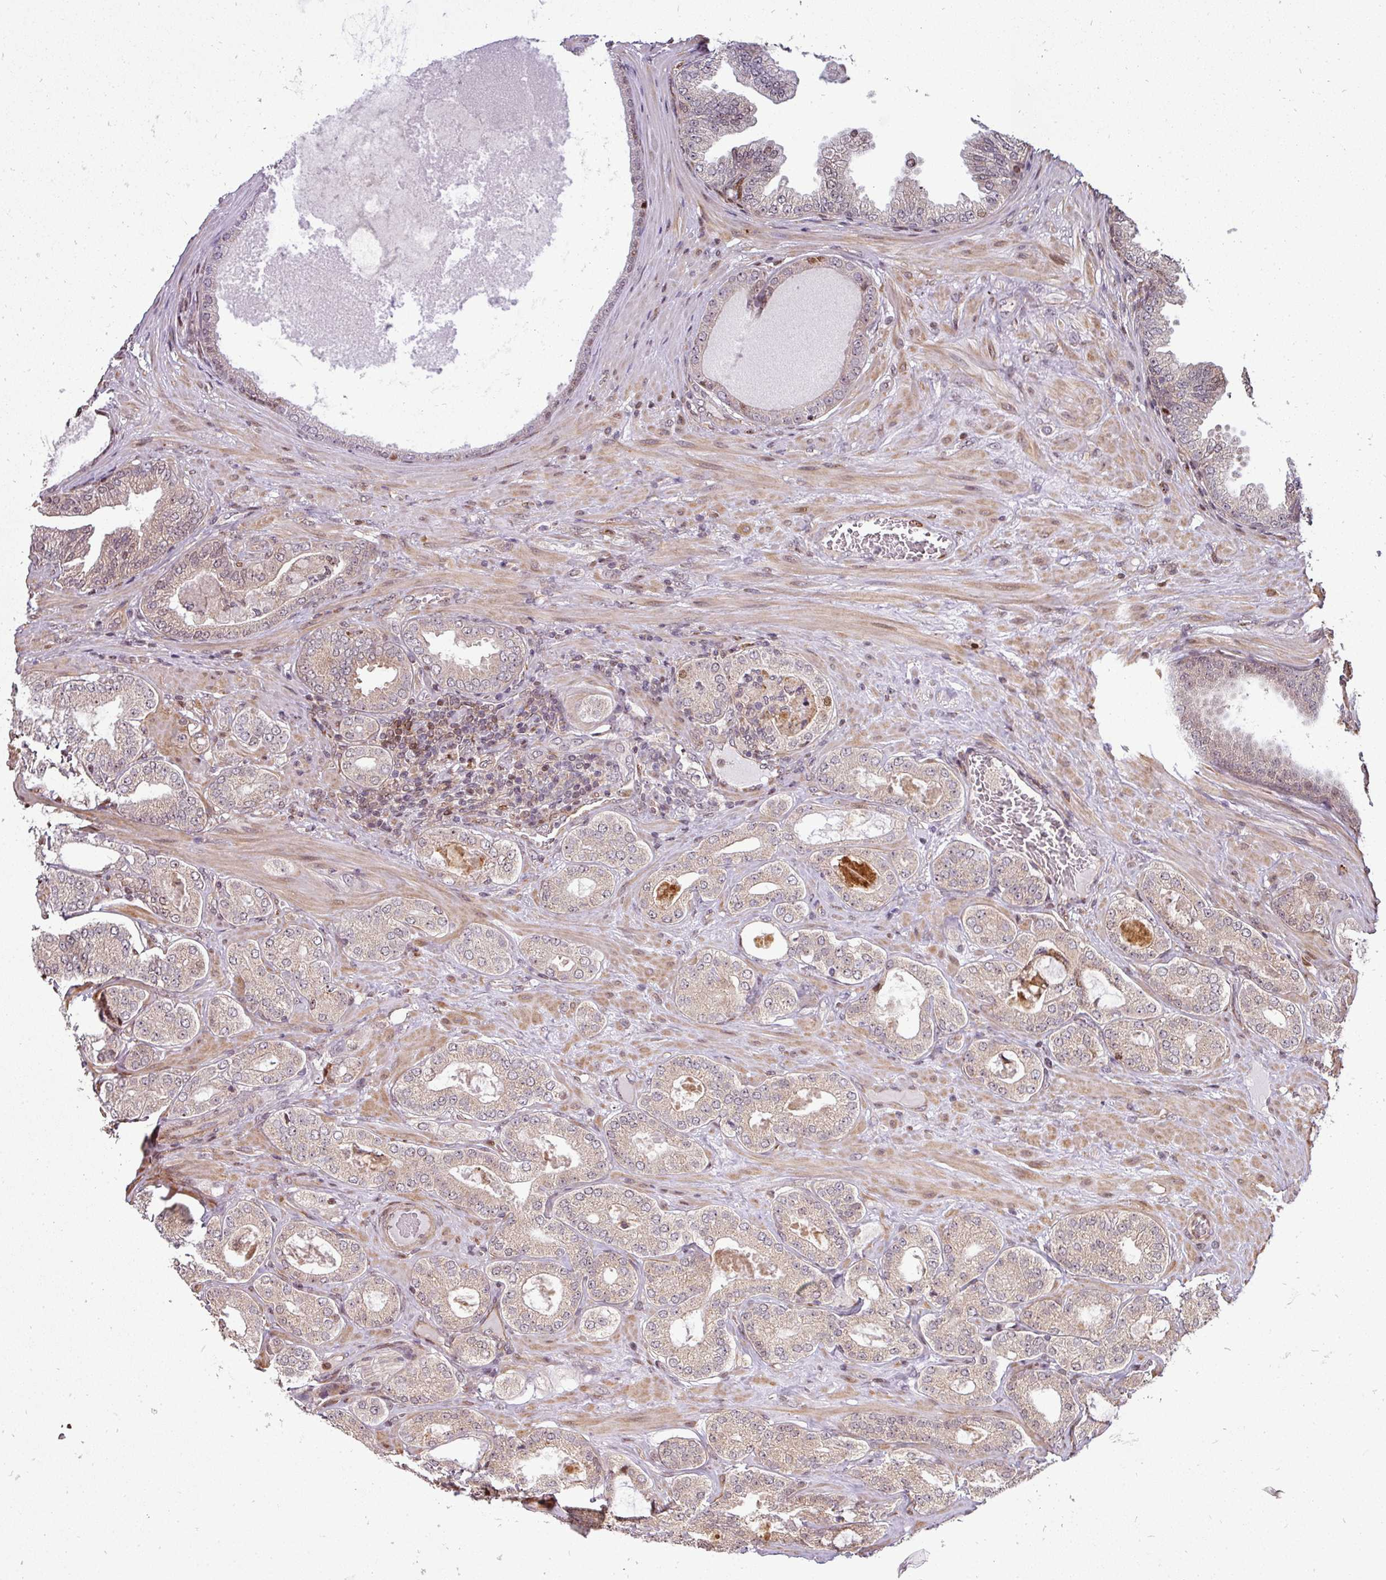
{"staining": {"intensity": "weak", "quantity": ">75%", "location": "cytoplasmic/membranous"}, "tissue": "prostate cancer", "cell_type": "Tumor cells", "image_type": "cancer", "snomed": [{"axis": "morphology", "description": "Adenocarcinoma, Low grade"}, {"axis": "topography", "description": "Prostate"}], "caption": "Immunohistochemical staining of human prostate cancer (adenocarcinoma (low-grade)) displays low levels of weak cytoplasmic/membranous protein positivity in approximately >75% of tumor cells. Immunohistochemistry (ihc) stains the protein of interest in brown and the nuclei are stained blue.", "gene": "PATZ1", "patient": {"sex": "male", "age": 63}}